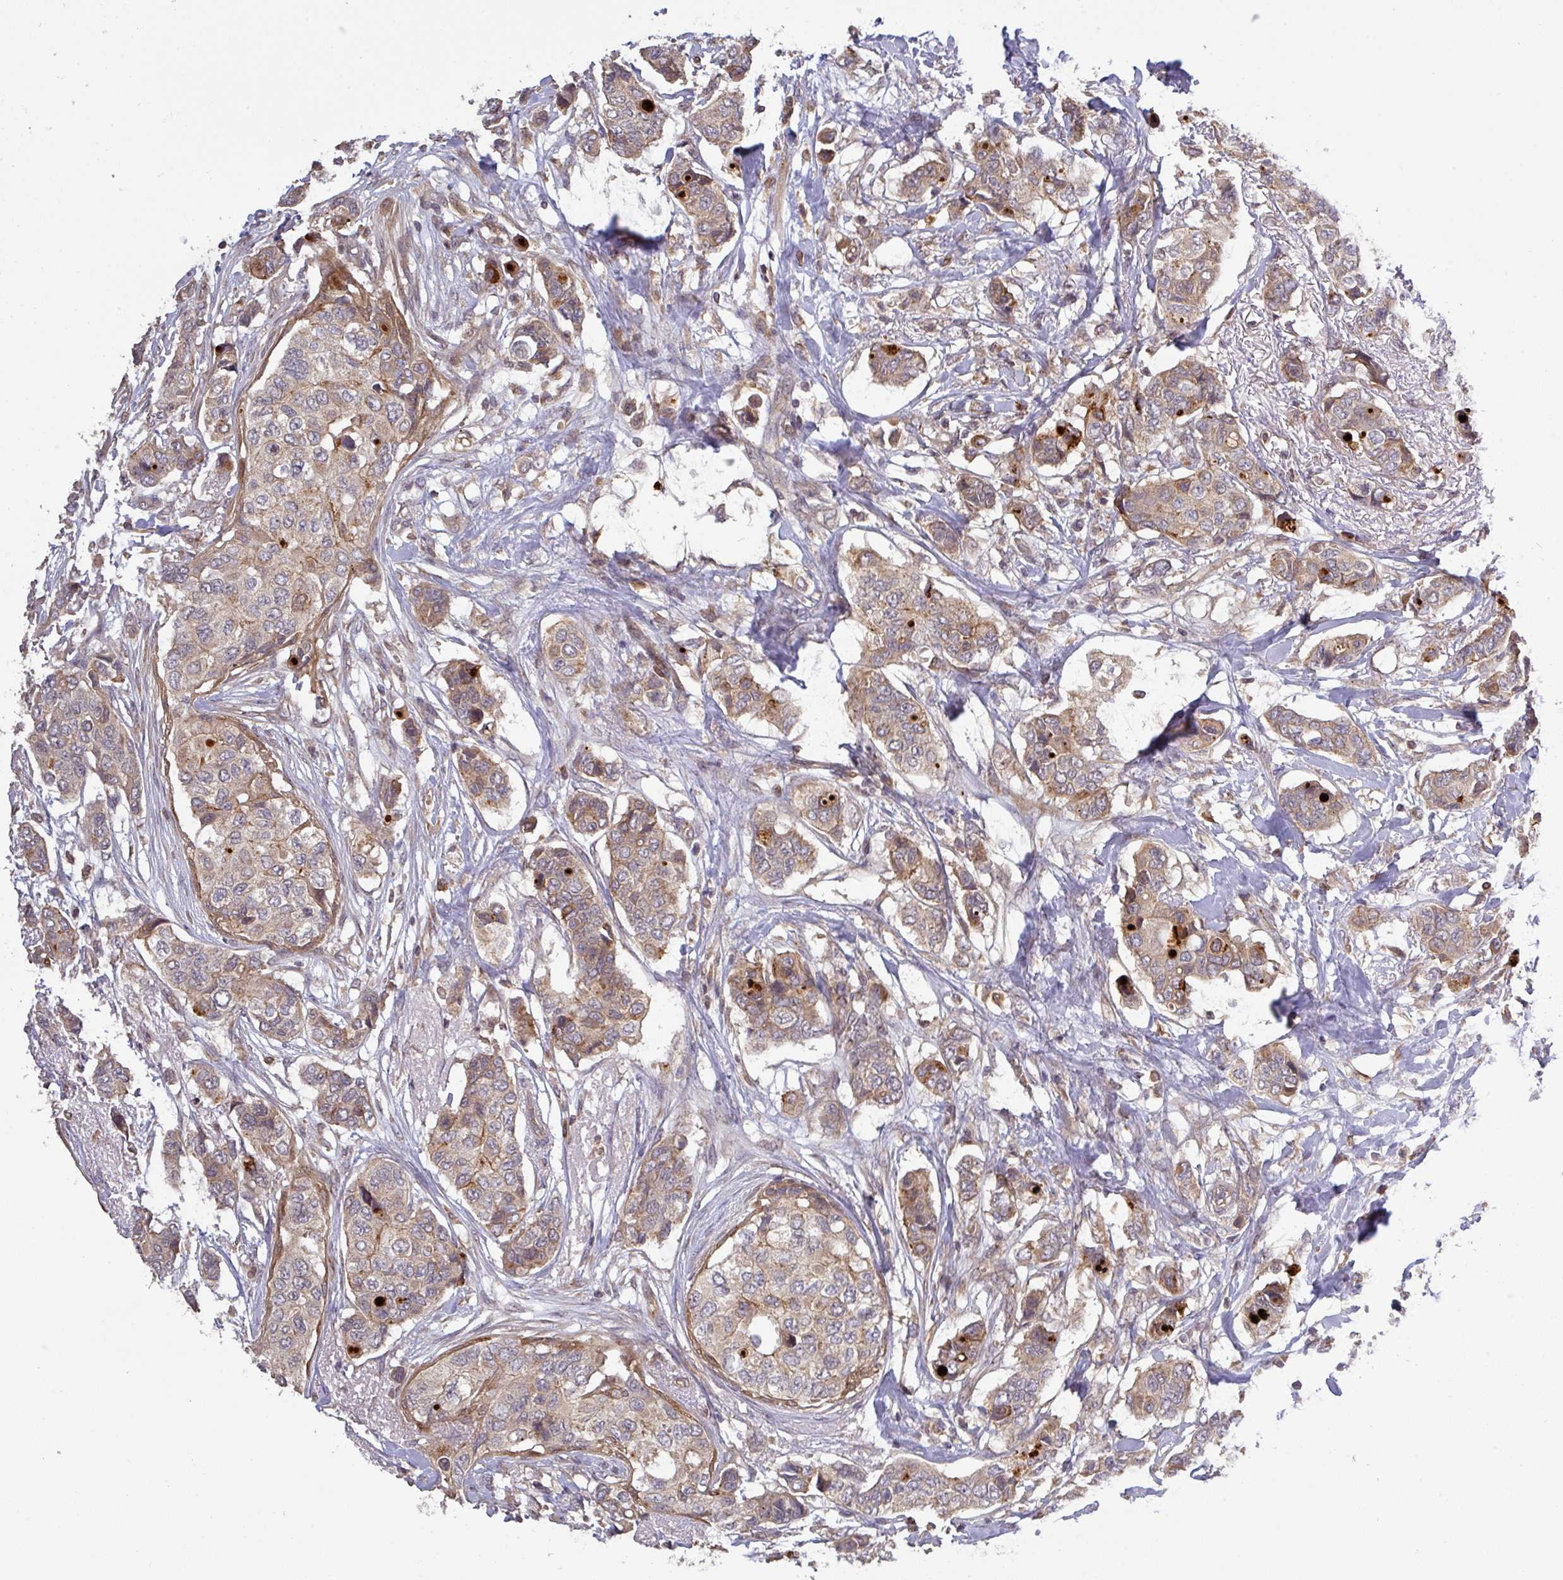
{"staining": {"intensity": "moderate", "quantity": ">75%", "location": "cytoplasmic/membranous"}, "tissue": "breast cancer", "cell_type": "Tumor cells", "image_type": "cancer", "snomed": [{"axis": "morphology", "description": "Lobular carcinoma"}, {"axis": "topography", "description": "Breast"}], "caption": "IHC image of human lobular carcinoma (breast) stained for a protein (brown), which exhibits medium levels of moderate cytoplasmic/membranous positivity in about >75% of tumor cells.", "gene": "CCDC121", "patient": {"sex": "female", "age": 51}}